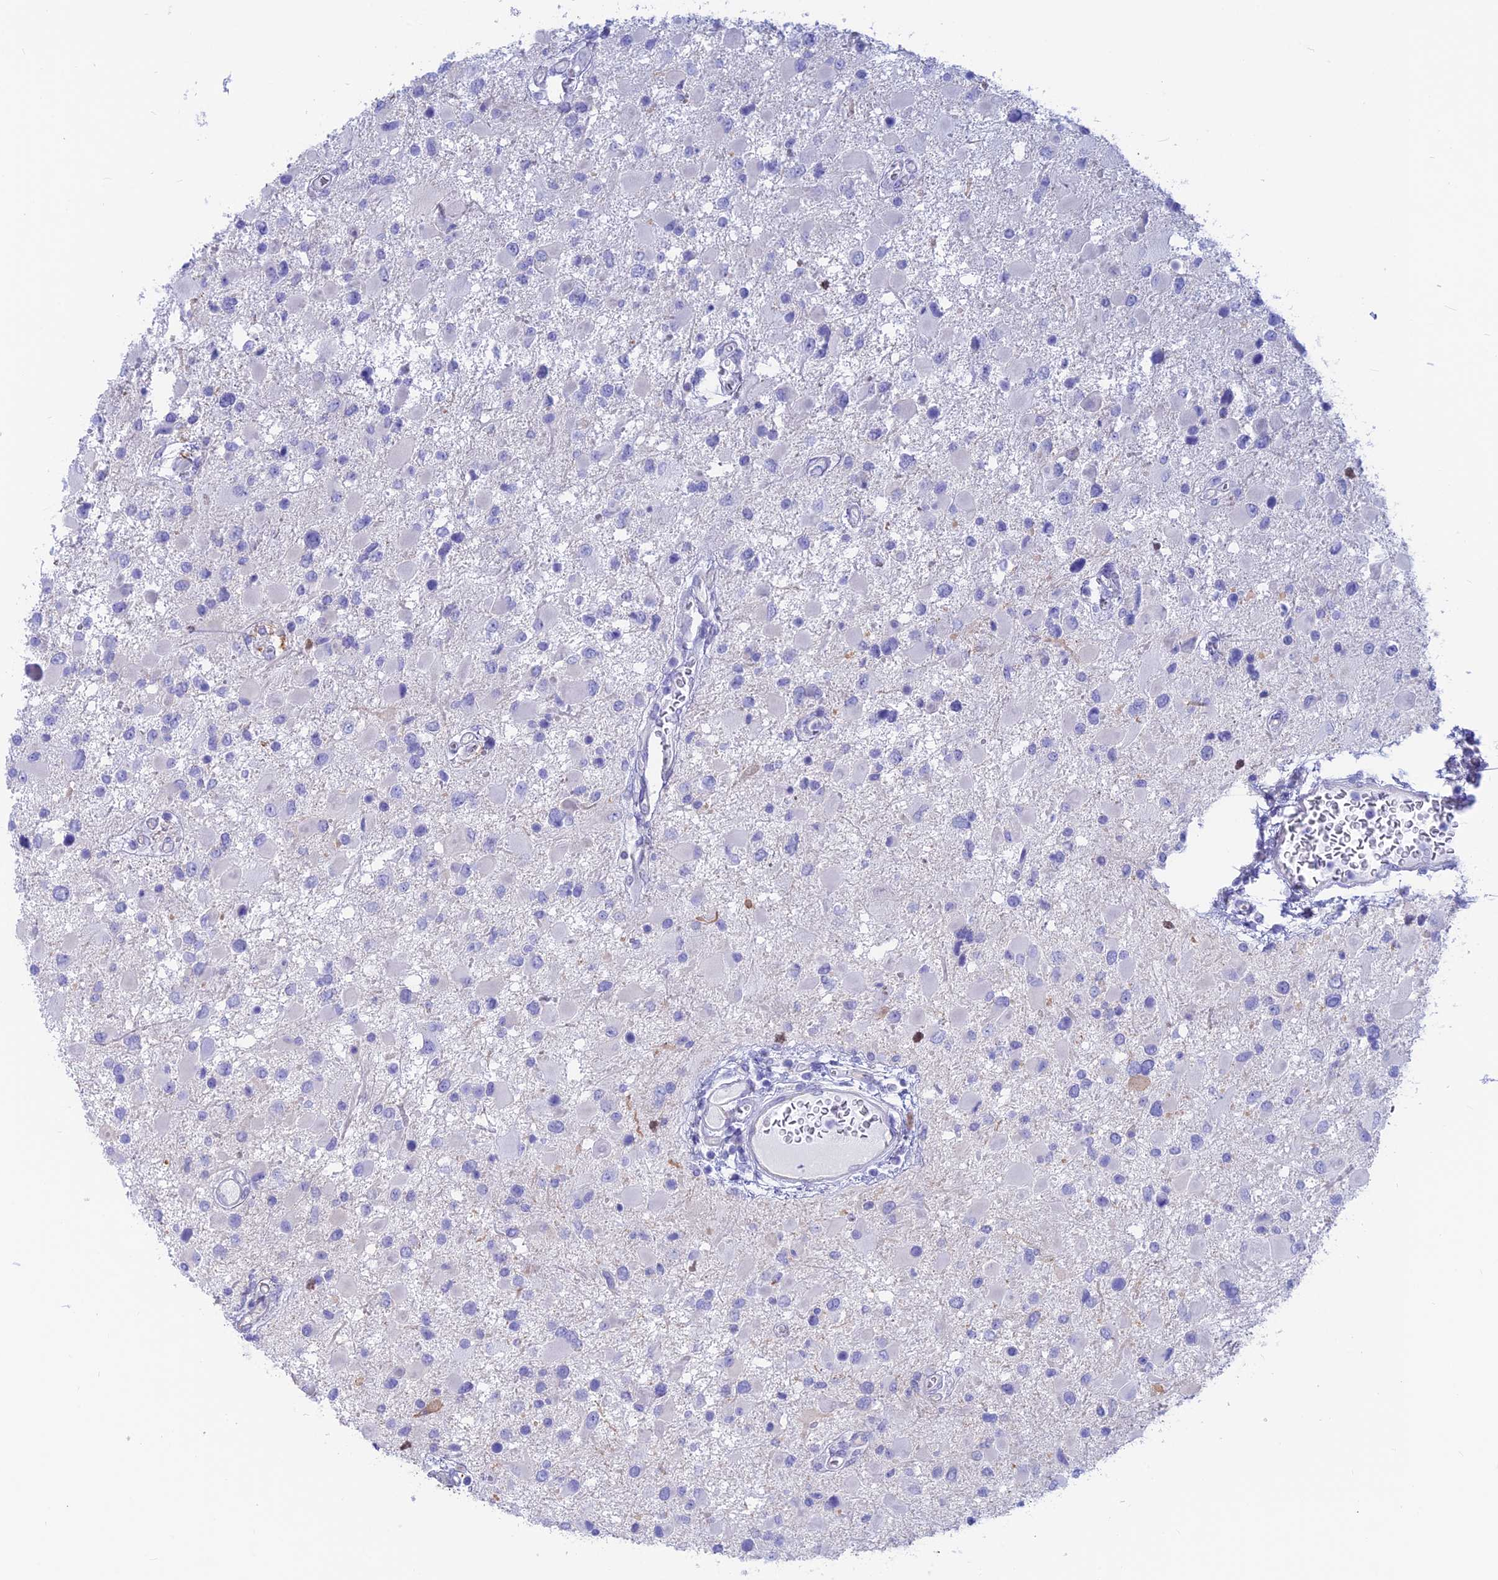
{"staining": {"intensity": "negative", "quantity": "none", "location": "none"}, "tissue": "glioma", "cell_type": "Tumor cells", "image_type": "cancer", "snomed": [{"axis": "morphology", "description": "Glioma, malignant, High grade"}, {"axis": "topography", "description": "Brain"}], "caption": "IHC of human glioma reveals no positivity in tumor cells.", "gene": "GNGT2", "patient": {"sex": "male", "age": 53}}